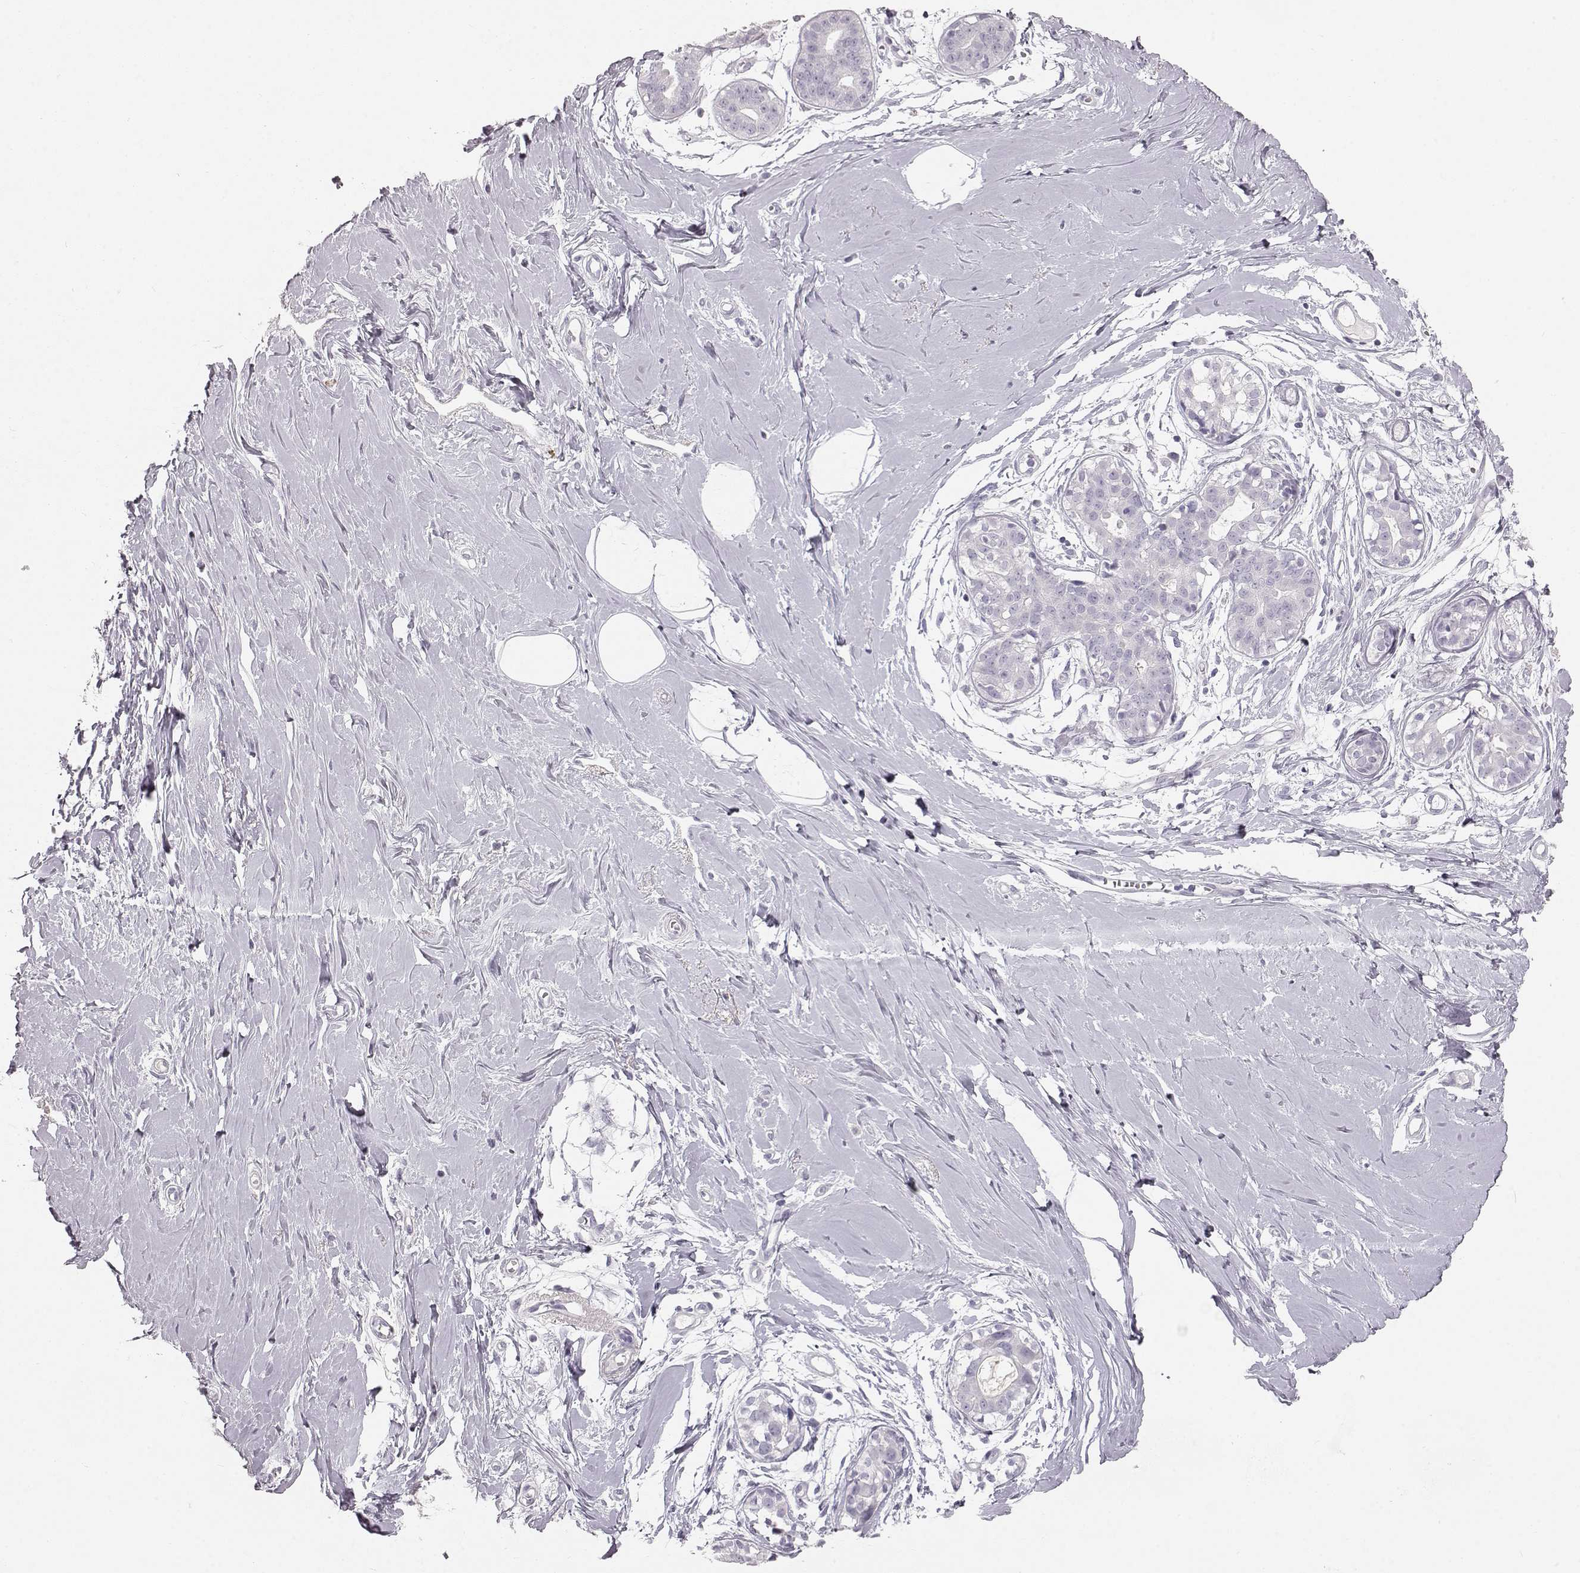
{"staining": {"intensity": "negative", "quantity": "none", "location": "none"}, "tissue": "breast", "cell_type": "Adipocytes", "image_type": "normal", "snomed": [{"axis": "morphology", "description": "Normal tissue, NOS"}, {"axis": "topography", "description": "Breast"}], "caption": "A photomicrograph of human breast is negative for staining in adipocytes.", "gene": "KRTAP16", "patient": {"sex": "female", "age": 49}}